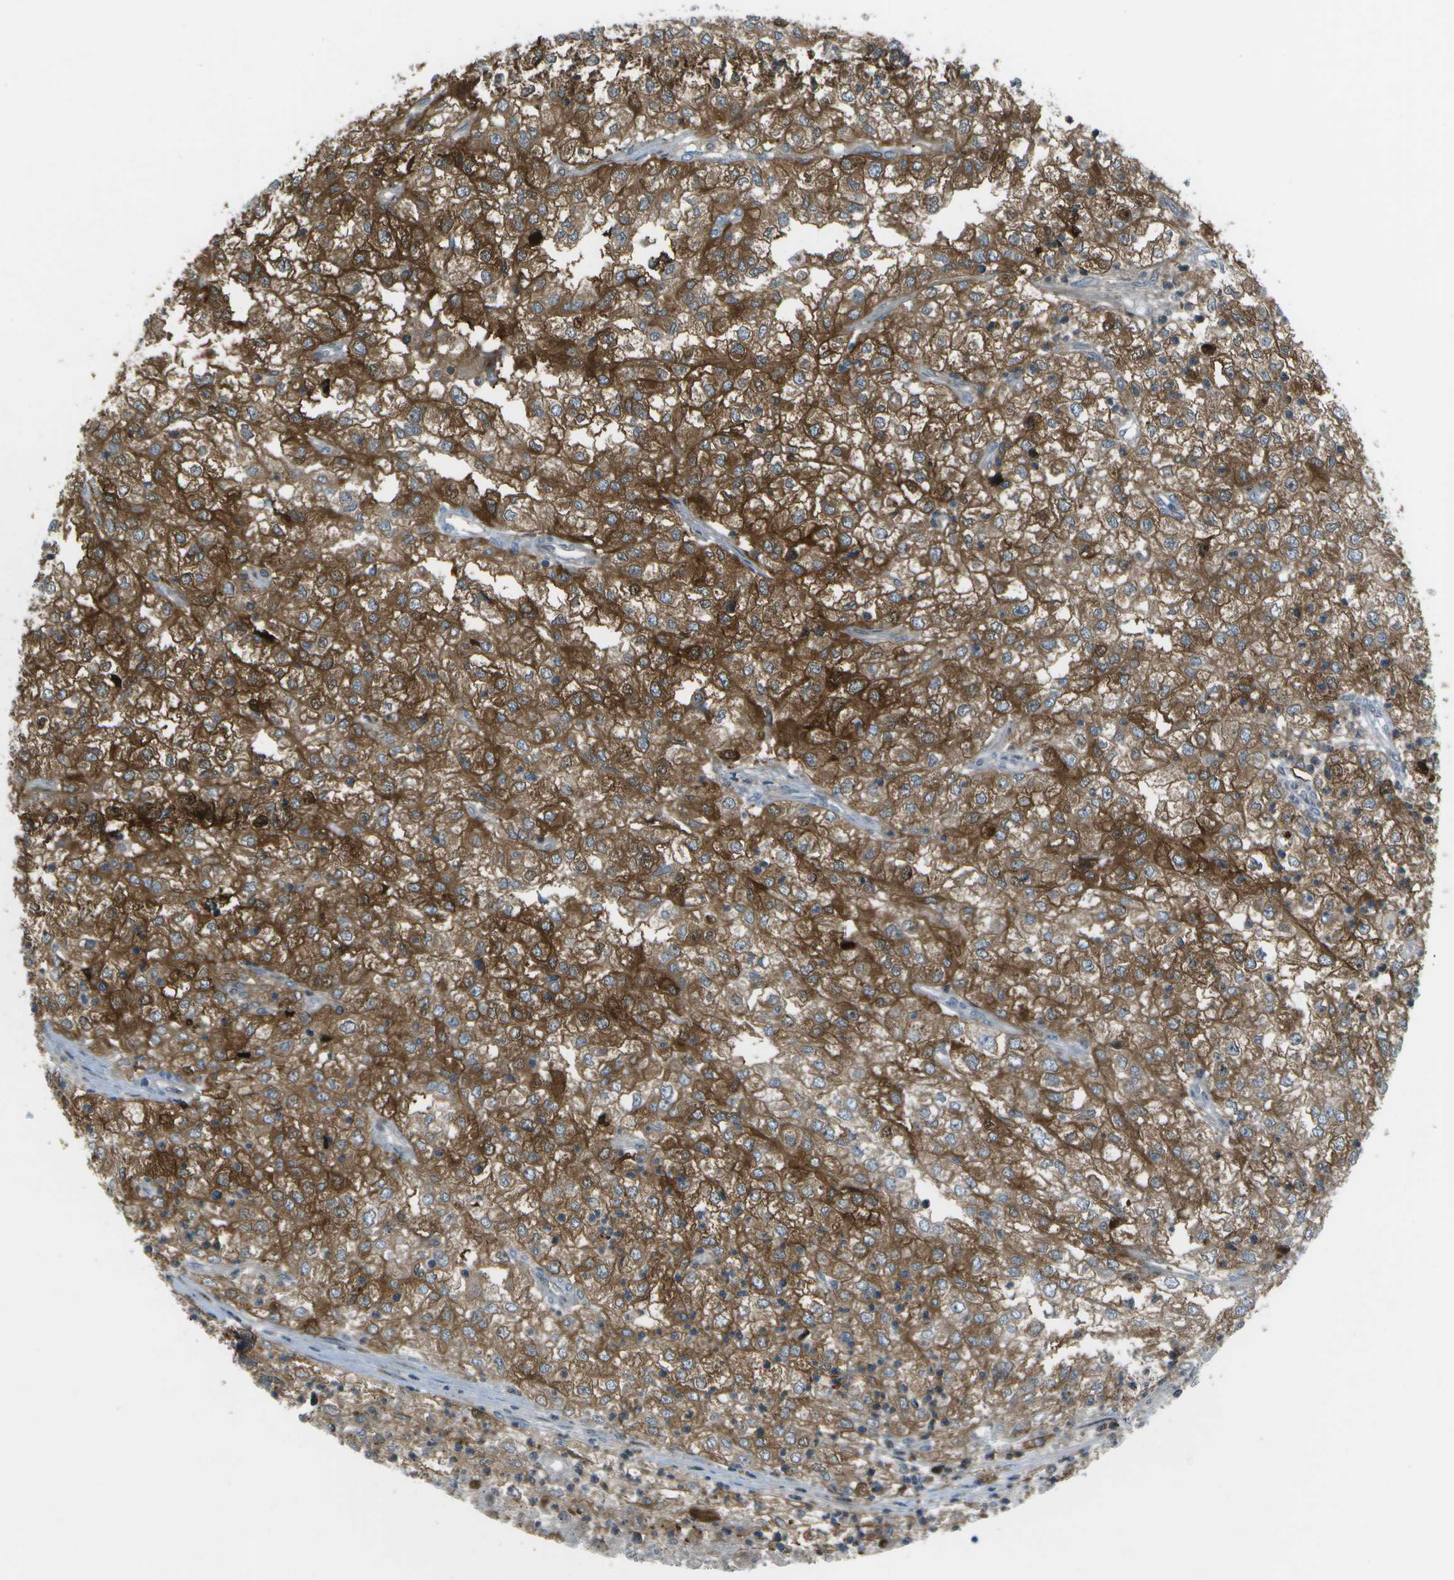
{"staining": {"intensity": "moderate", "quantity": ">75%", "location": "cytoplasmic/membranous"}, "tissue": "renal cancer", "cell_type": "Tumor cells", "image_type": "cancer", "snomed": [{"axis": "morphology", "description": "Adenocarcinoma, NOS"}, {"axis": "topography", "description": "Kidney"}], "caption": "Tumor cells exhibit medium levels of moderate cytoplasmic/membranous staining in approximately >75% of cells in human renal cancer.", "gene": "TMEM19", "patient": {"sex": "female", "age": 54}}